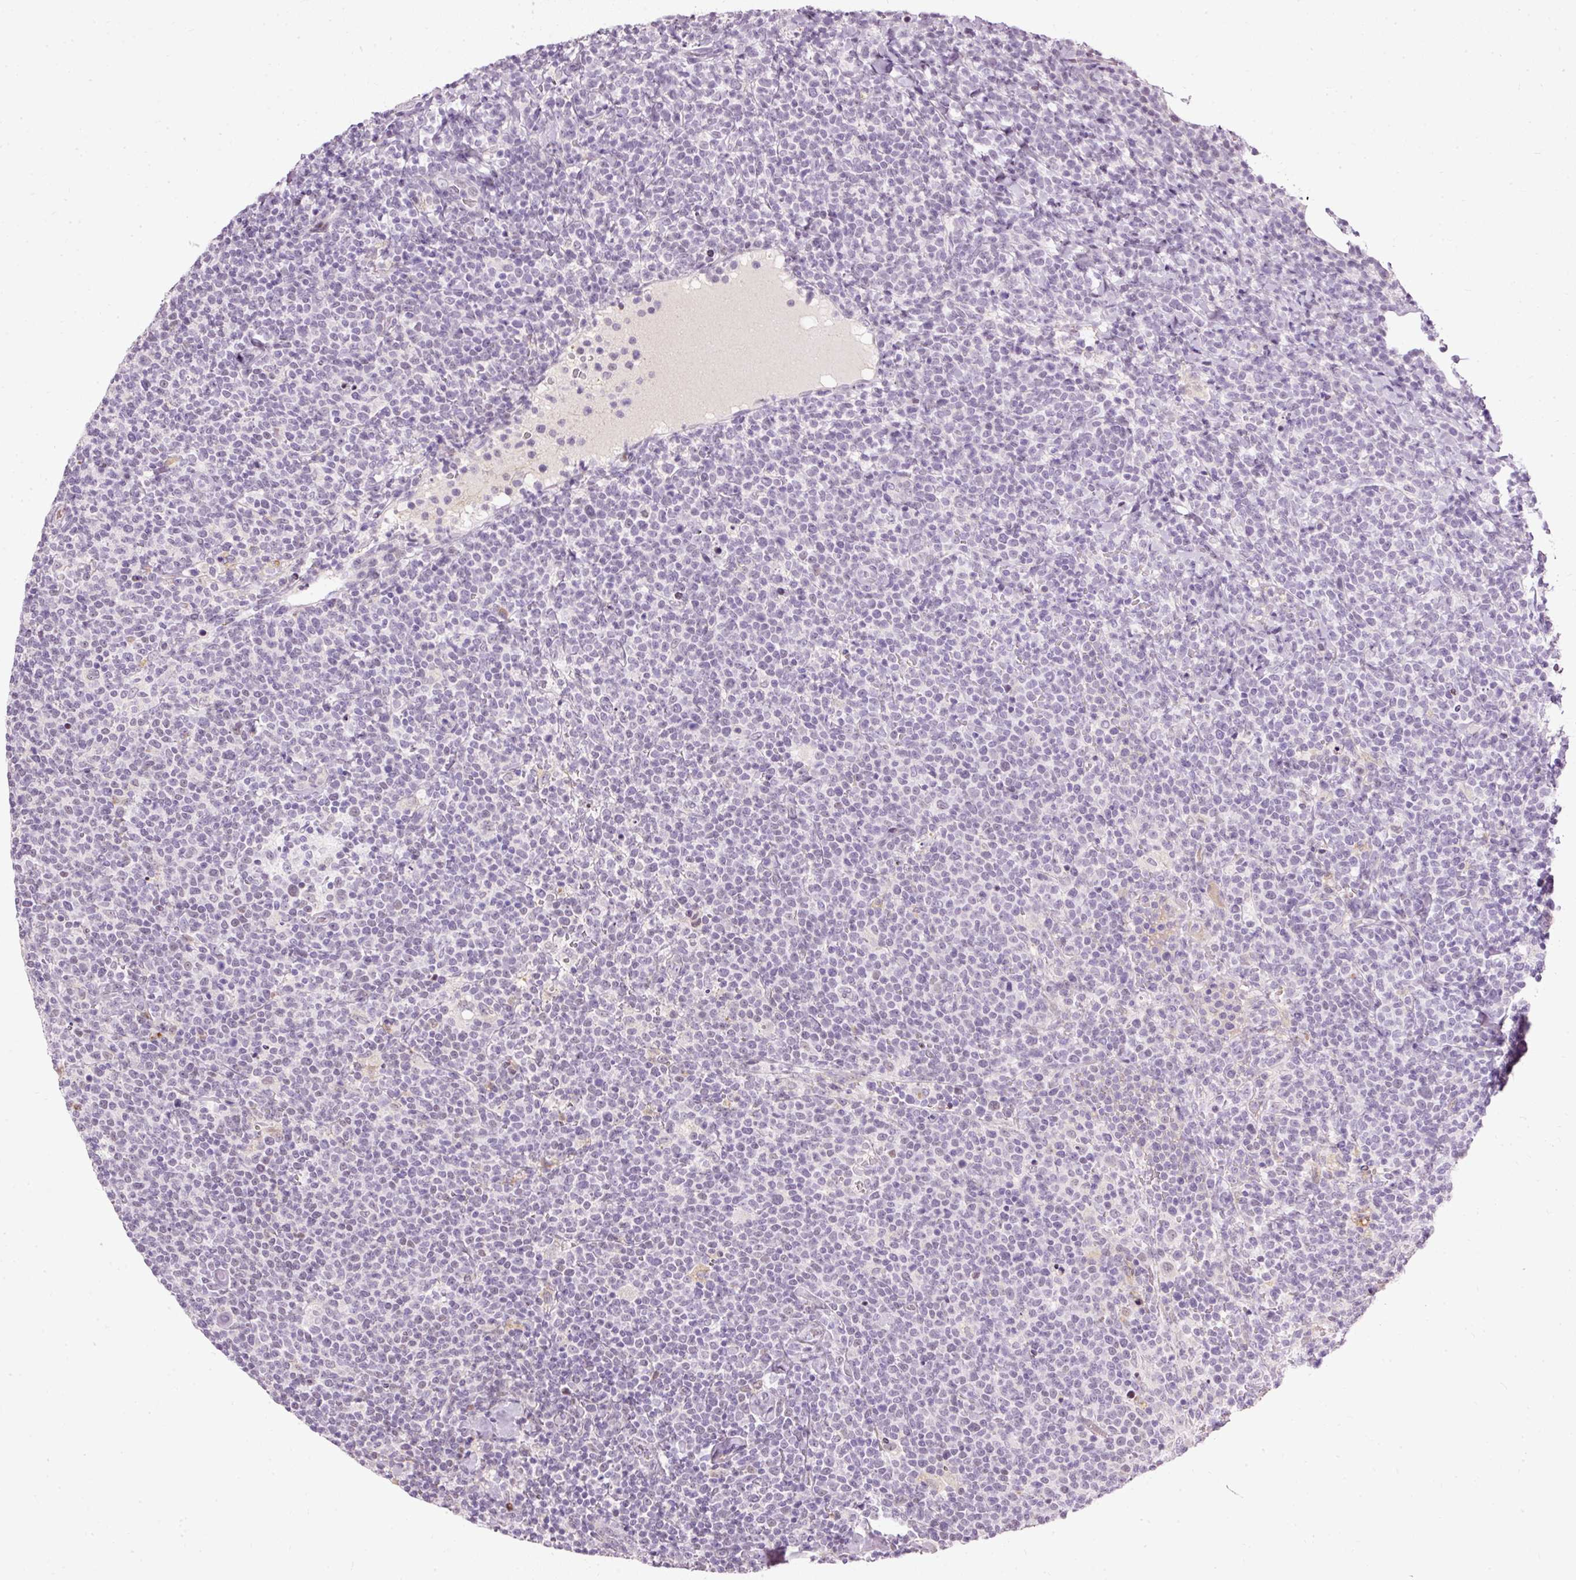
{"staining": {"intensity": "negative", "quantity": "none", "location": "none"}, "tissue": "lymphoma", "cell_type": "Tumor cells", "image_type": "cancer", "snomed": [{"axis": "morphology", "description": "Malignant lymphoma, non-Hodgkin's type, High grade"}, {"axis": "topography", "description": "Lymph node"}], "caption": "Micrograph shows no protein positivity in tumor cells of lymphoma tissue.", "gene": "PDE6B", "patient": {"sex": "male", "age": 61}}